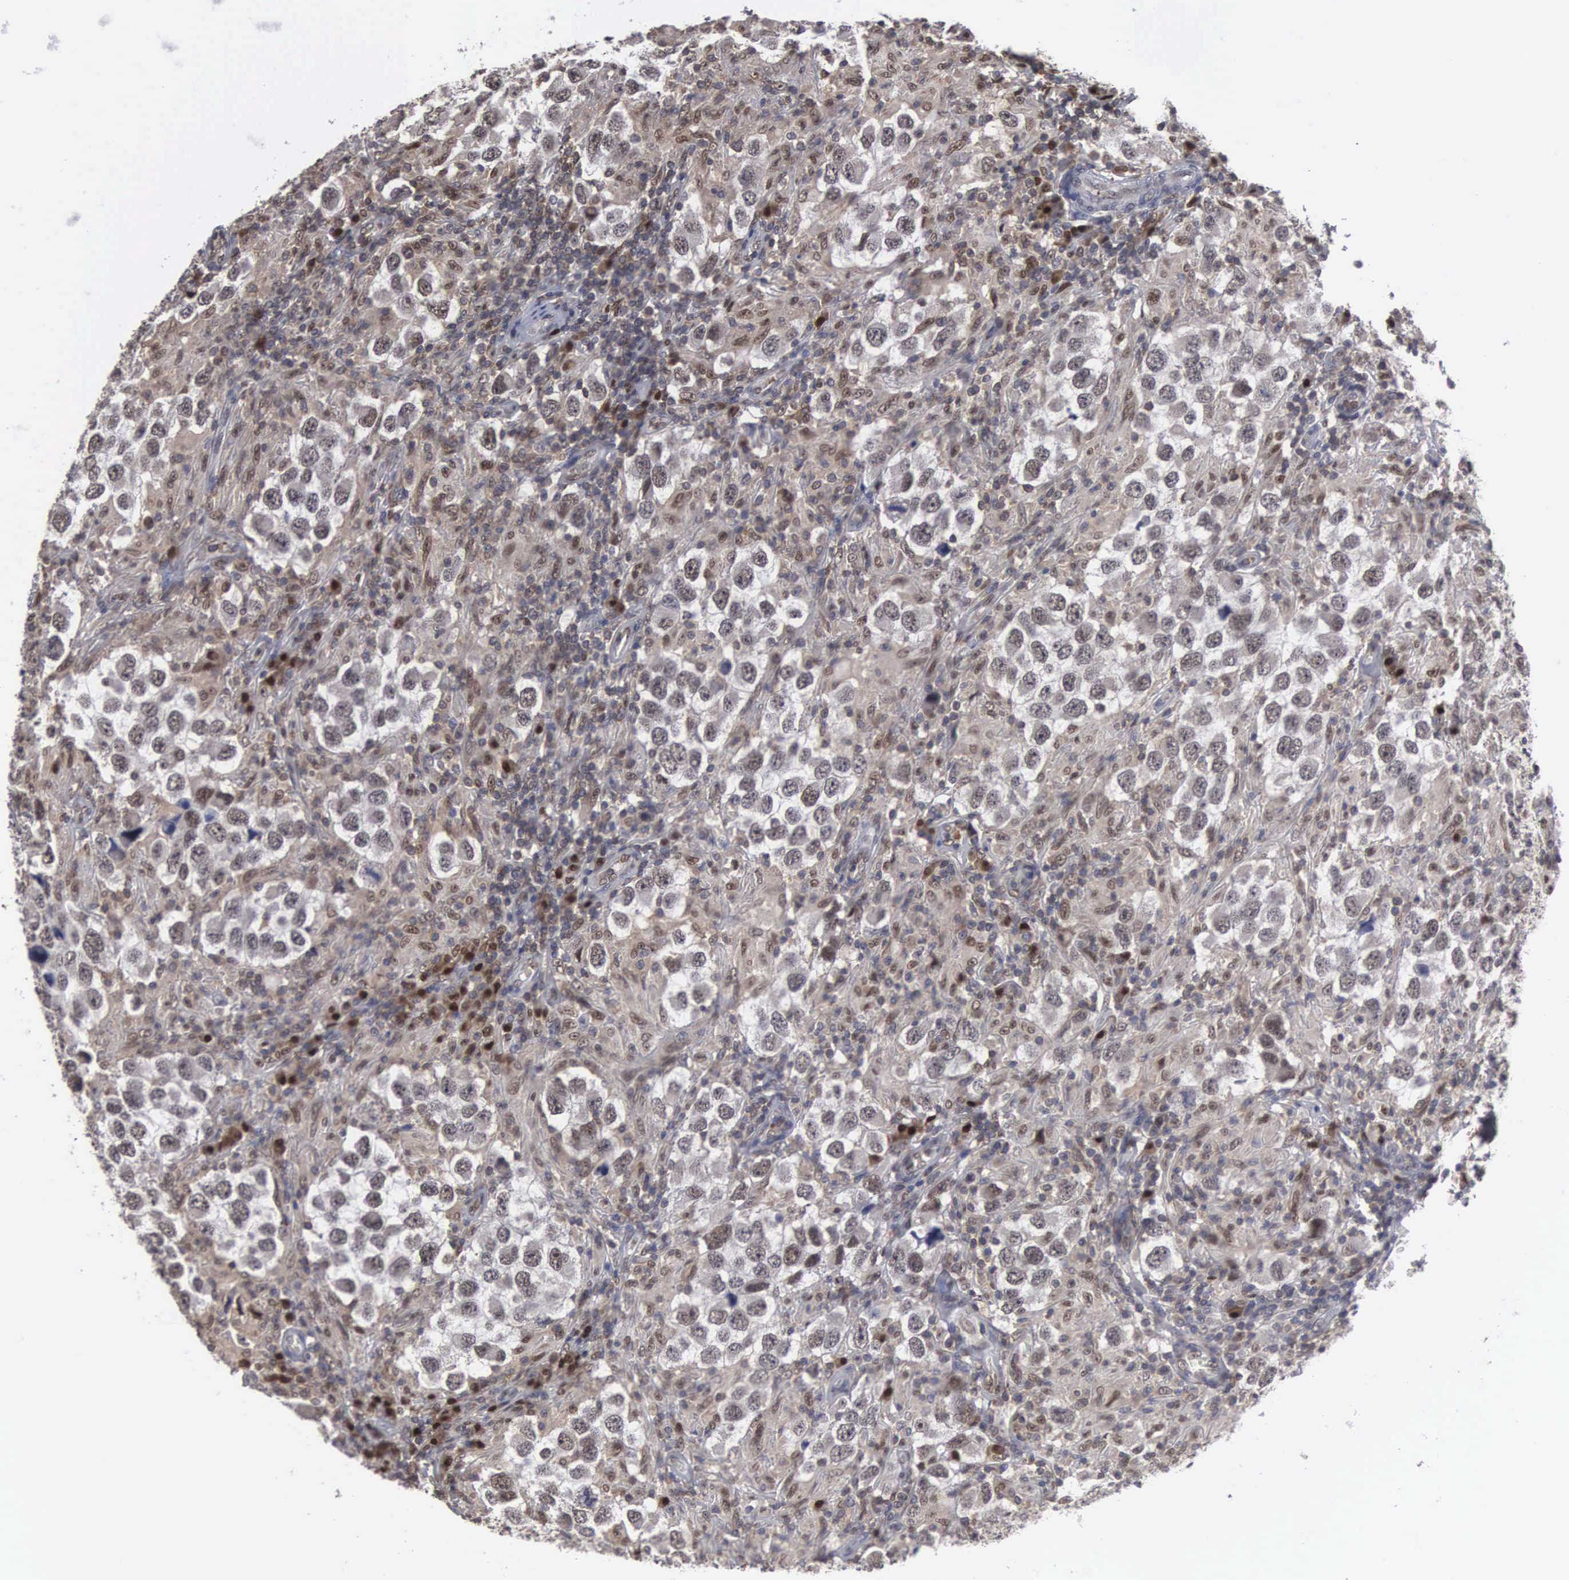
{"staining": {"intensity": "moderate", "quantity": "25%-75%", "location": "nuclear"}, "tissue": "testis cancer", "cell_type": "Tumor cells", "image_type": "cancer", "snomed": [{"axis": "morphology", "description": "Carcinoma, Embryonal, NOS"}, {"axis": "topography", "description": "Testis"}], "caption": "IHC micrograph of human testis embryonal carcinoma stained for a protein (brown), which displays medium levels of moderate nuclear positivity in approximately 25%-75% of tumor cells.", "gene": "TRMT5", "patient": {"sex": "male", "age": 21}}